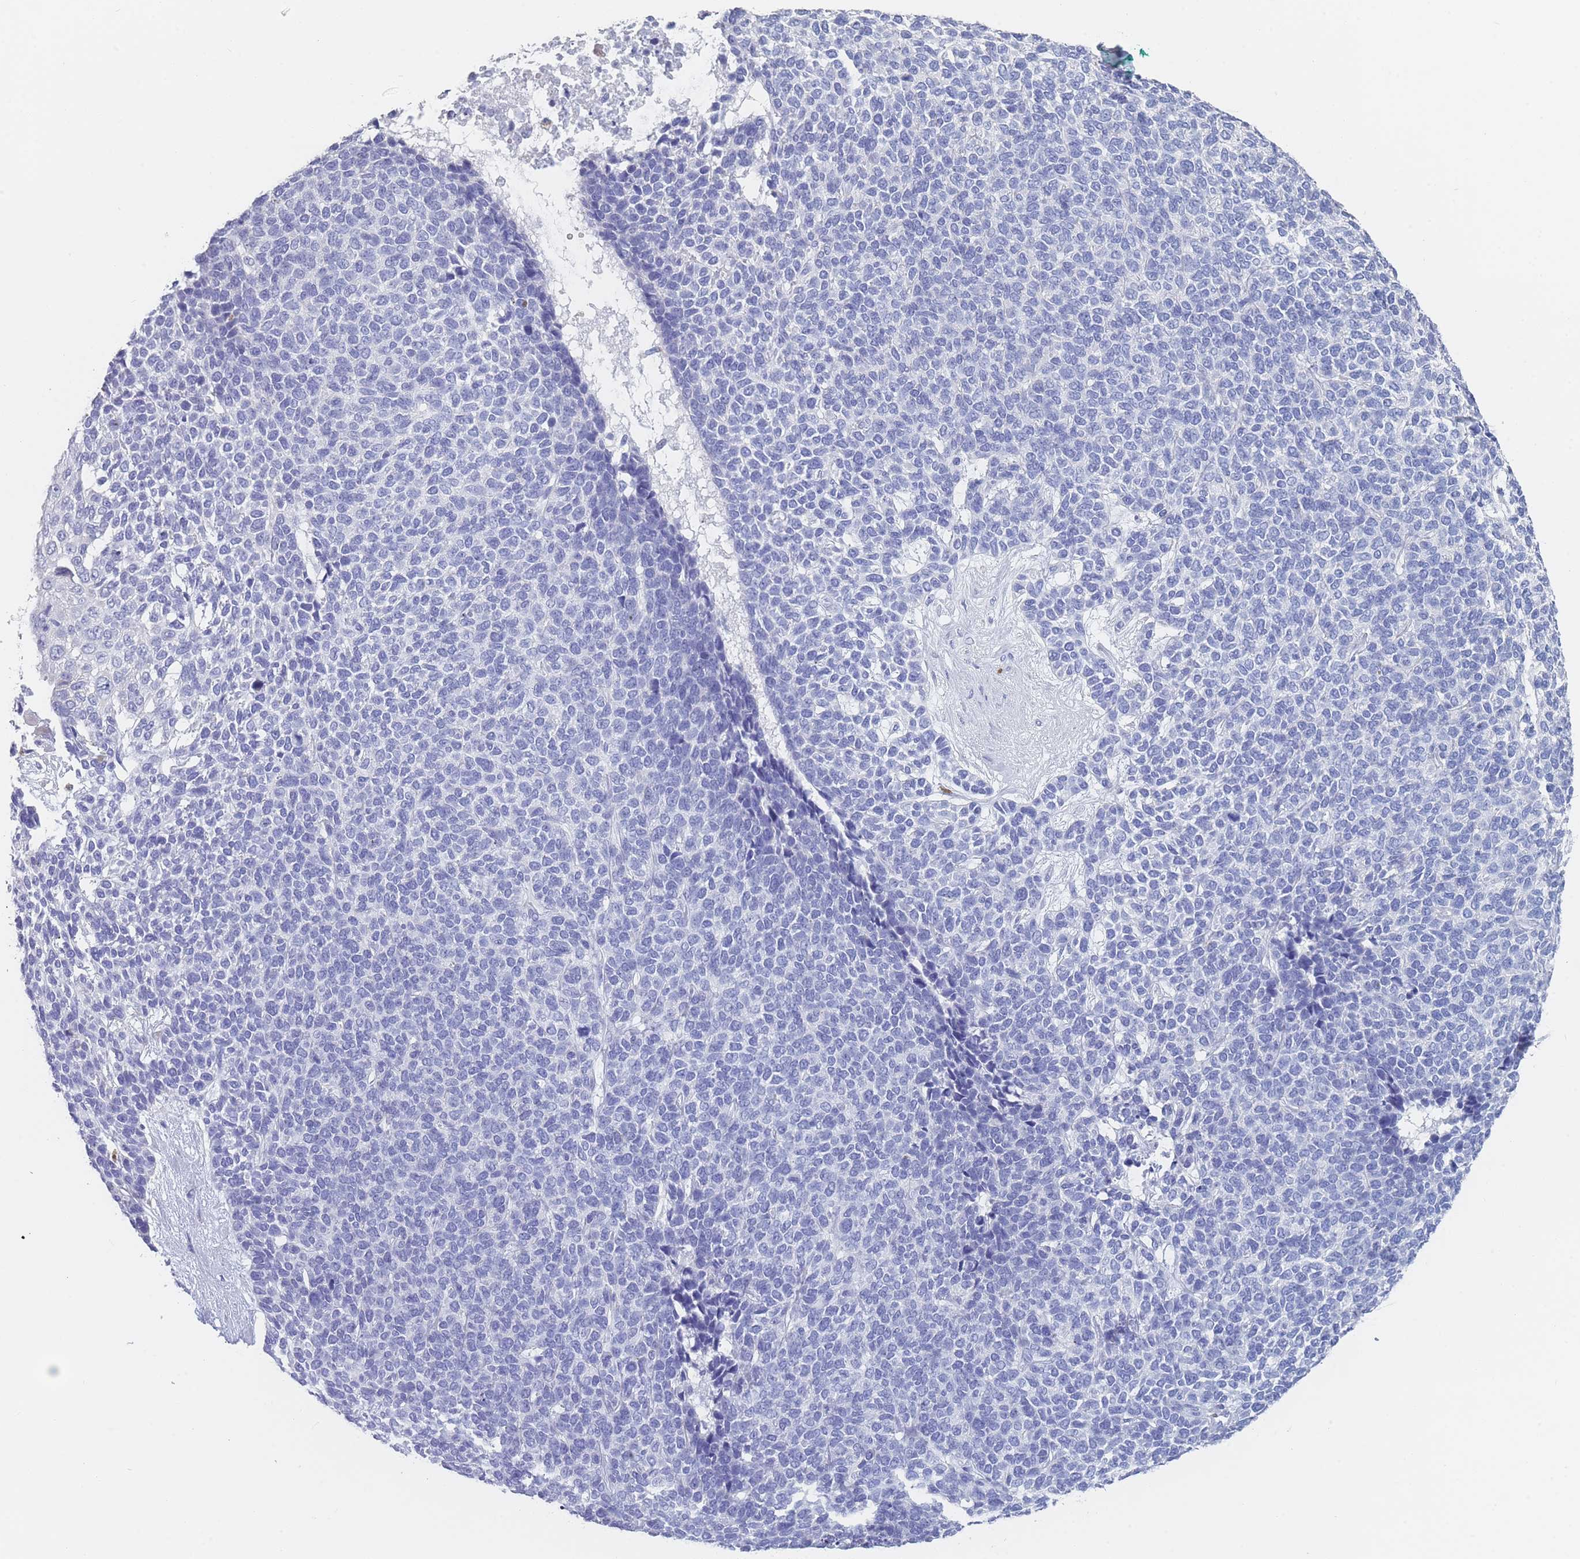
{"staining": {"intensity": "negative", "quantity": "none", "location": "none"}, "tissue": "skin cancer", "cell_type": "Tumor cells", "image_type": "cancer", "snomed": [{"axis": "morphology", "description": "Basal cell carcinoma"}, {"axis": "topography", "description": "Skin"}], "caption": "An IHC image of skin cancer (basal cell carcinoma) is shown. There is no staining in tumor cells of skin cancer (basal cell carcinoma). (DAB IHC with hematoxylin counter stain).", "gene": "OR5D16", "patient": {"sex": "female", "age": 84}}